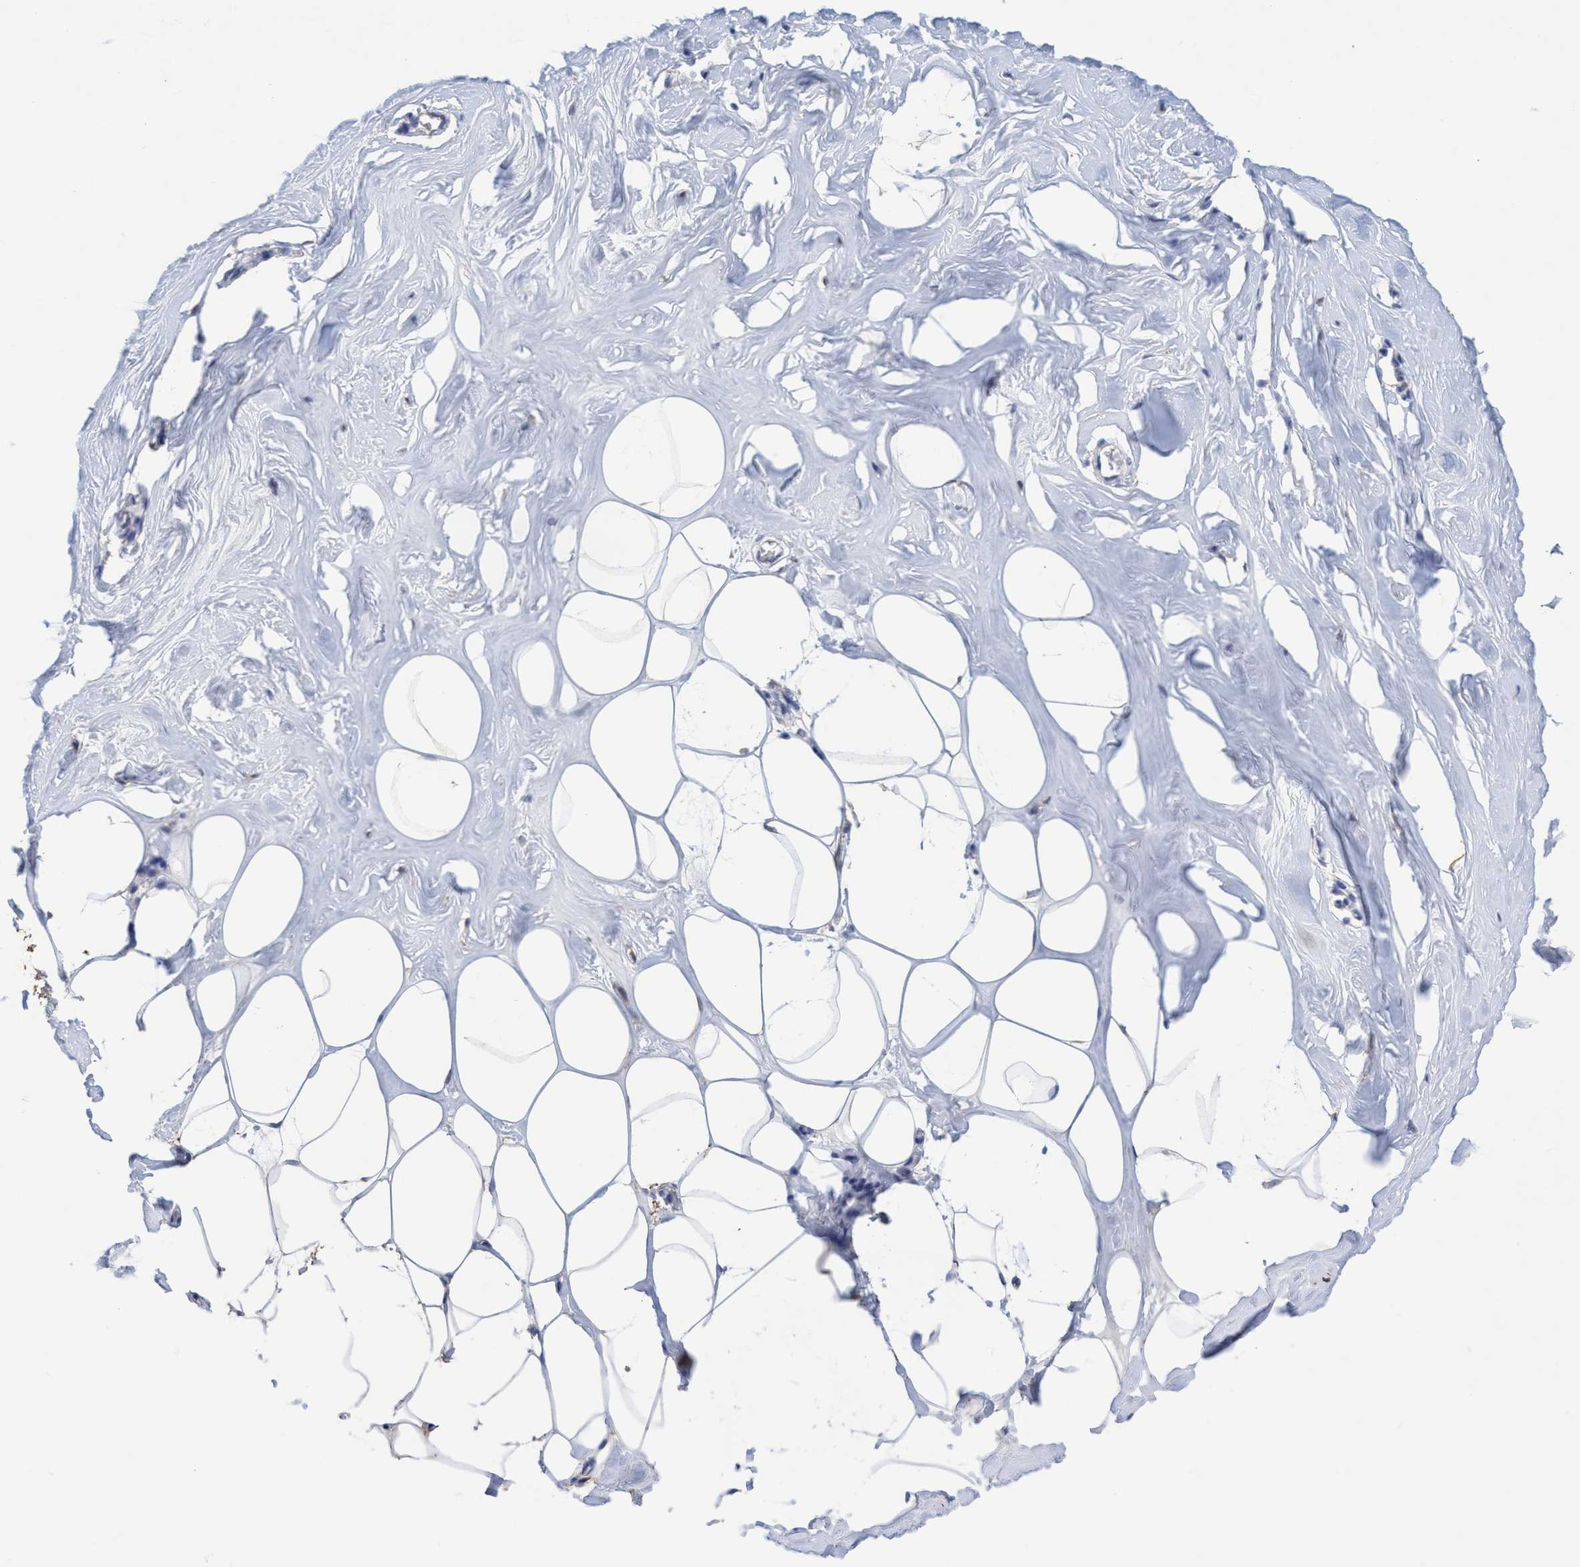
{"staining": {"intensity": "negative", "quantity": "none", "location": "none"}, "tissue": "adipose tissue", "cell_type": "Adipocytes", "image_type": "normal", "snomed": [{"axis": "morphology", "description": "Normal tissue, NOS"}, {"axis": "morphology", "description": "Fibrosis, NOS"}, {"axis": "topography", "description": "Breast"}, {"axis": "topography", "description": "Adipose tissue"}], "caption": "Image shows no protein expression in adipocytes of normal adipose tissue.", "gene": "RSAD1", "patient": {"sex": "female", "age": 39}}